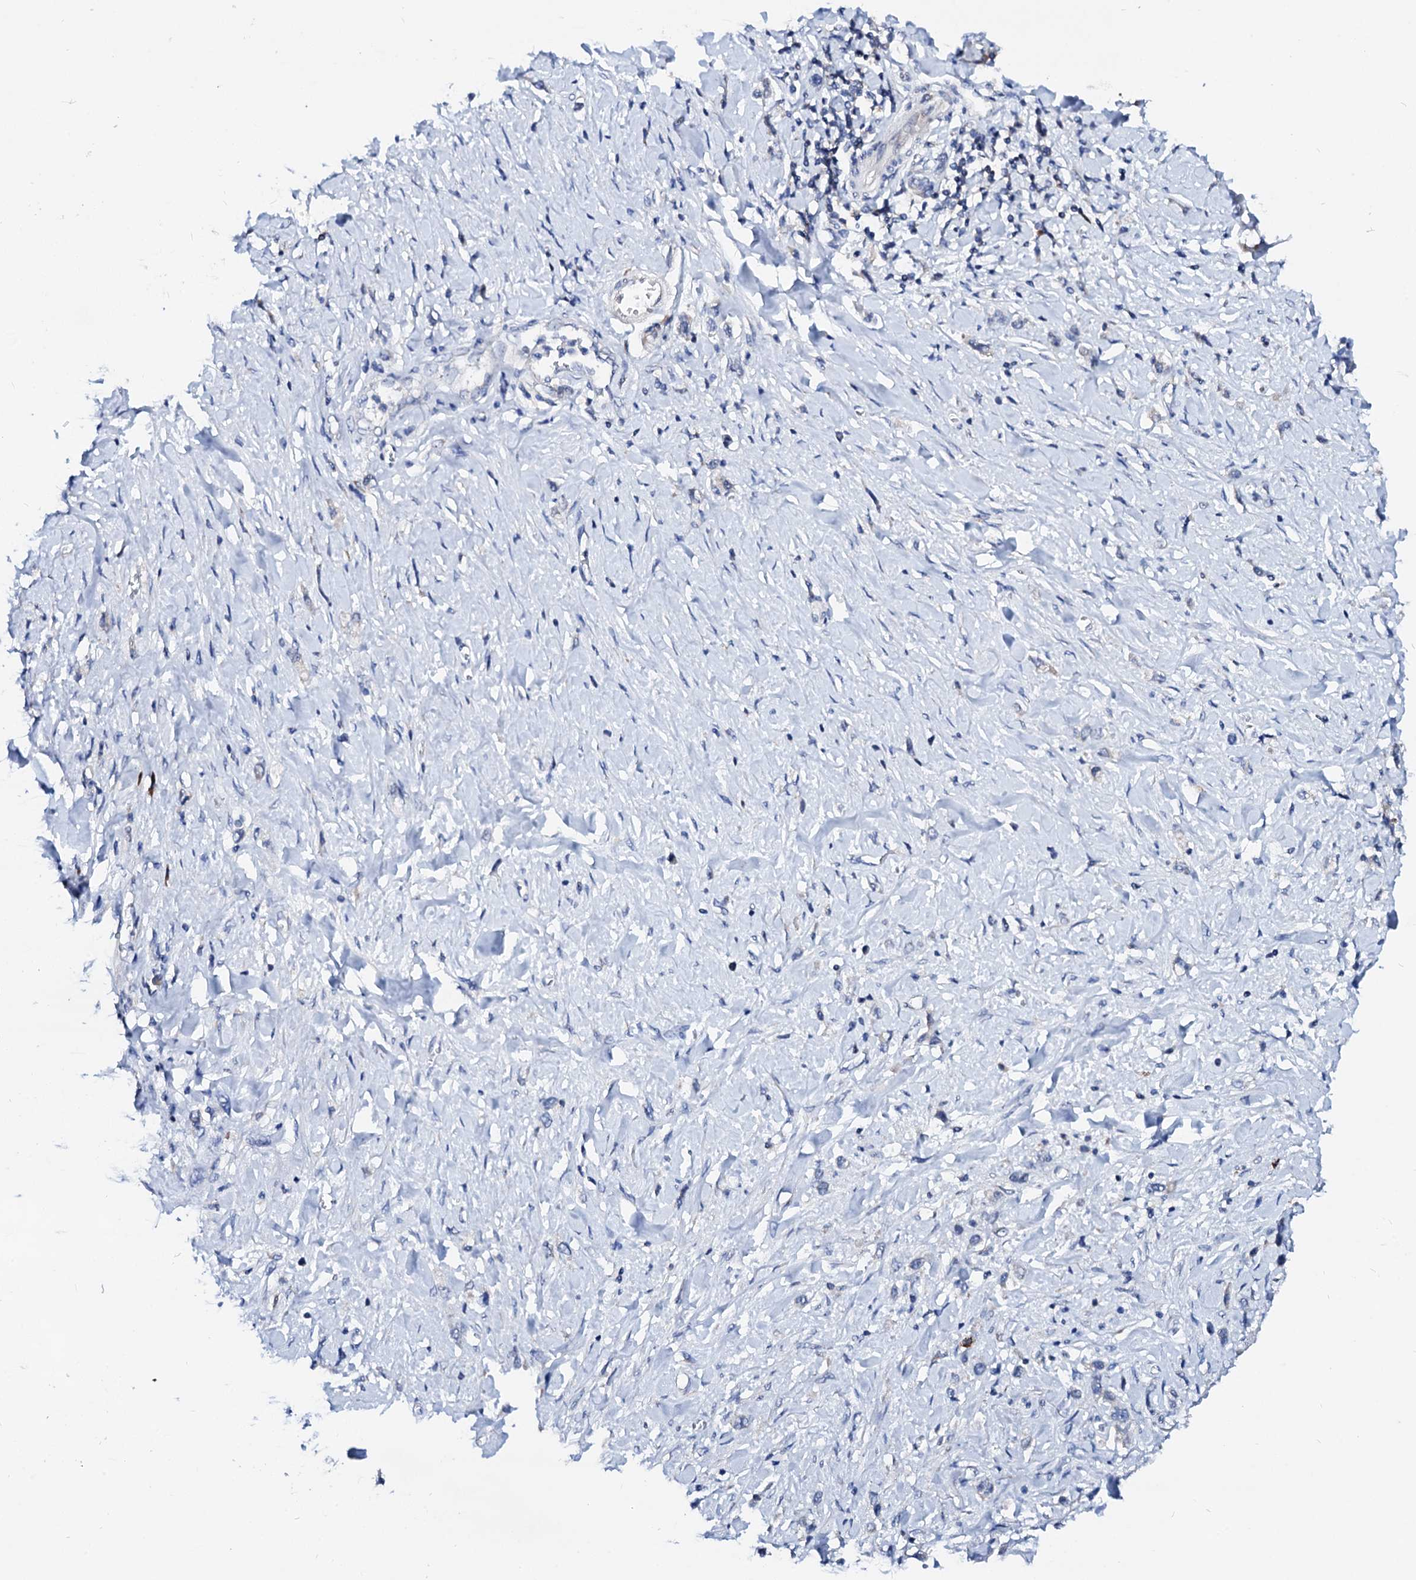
{"staining": {"intensity": "negative", "quantity": "none", "location": "none"}, "tissue": "stomach cancer", "cell_type": "Tumor cells", "image_type": "cancer", "snomed": [{"axis": "morphology", "description": "Normal tissue, NOS"}, {"axis": "morphology", "description": "Adenocarcinoma, NOS"}, {"axis": "topography", "description": "Stomach, upper"}, {"axis": "topography", "description": "Stomach"}], "caption": "Stomach cancer stained for a protein using IHC shows no expression tumor cells.", "gene": "BTBD16", "patient": {"sex": "female", "age": 65}}